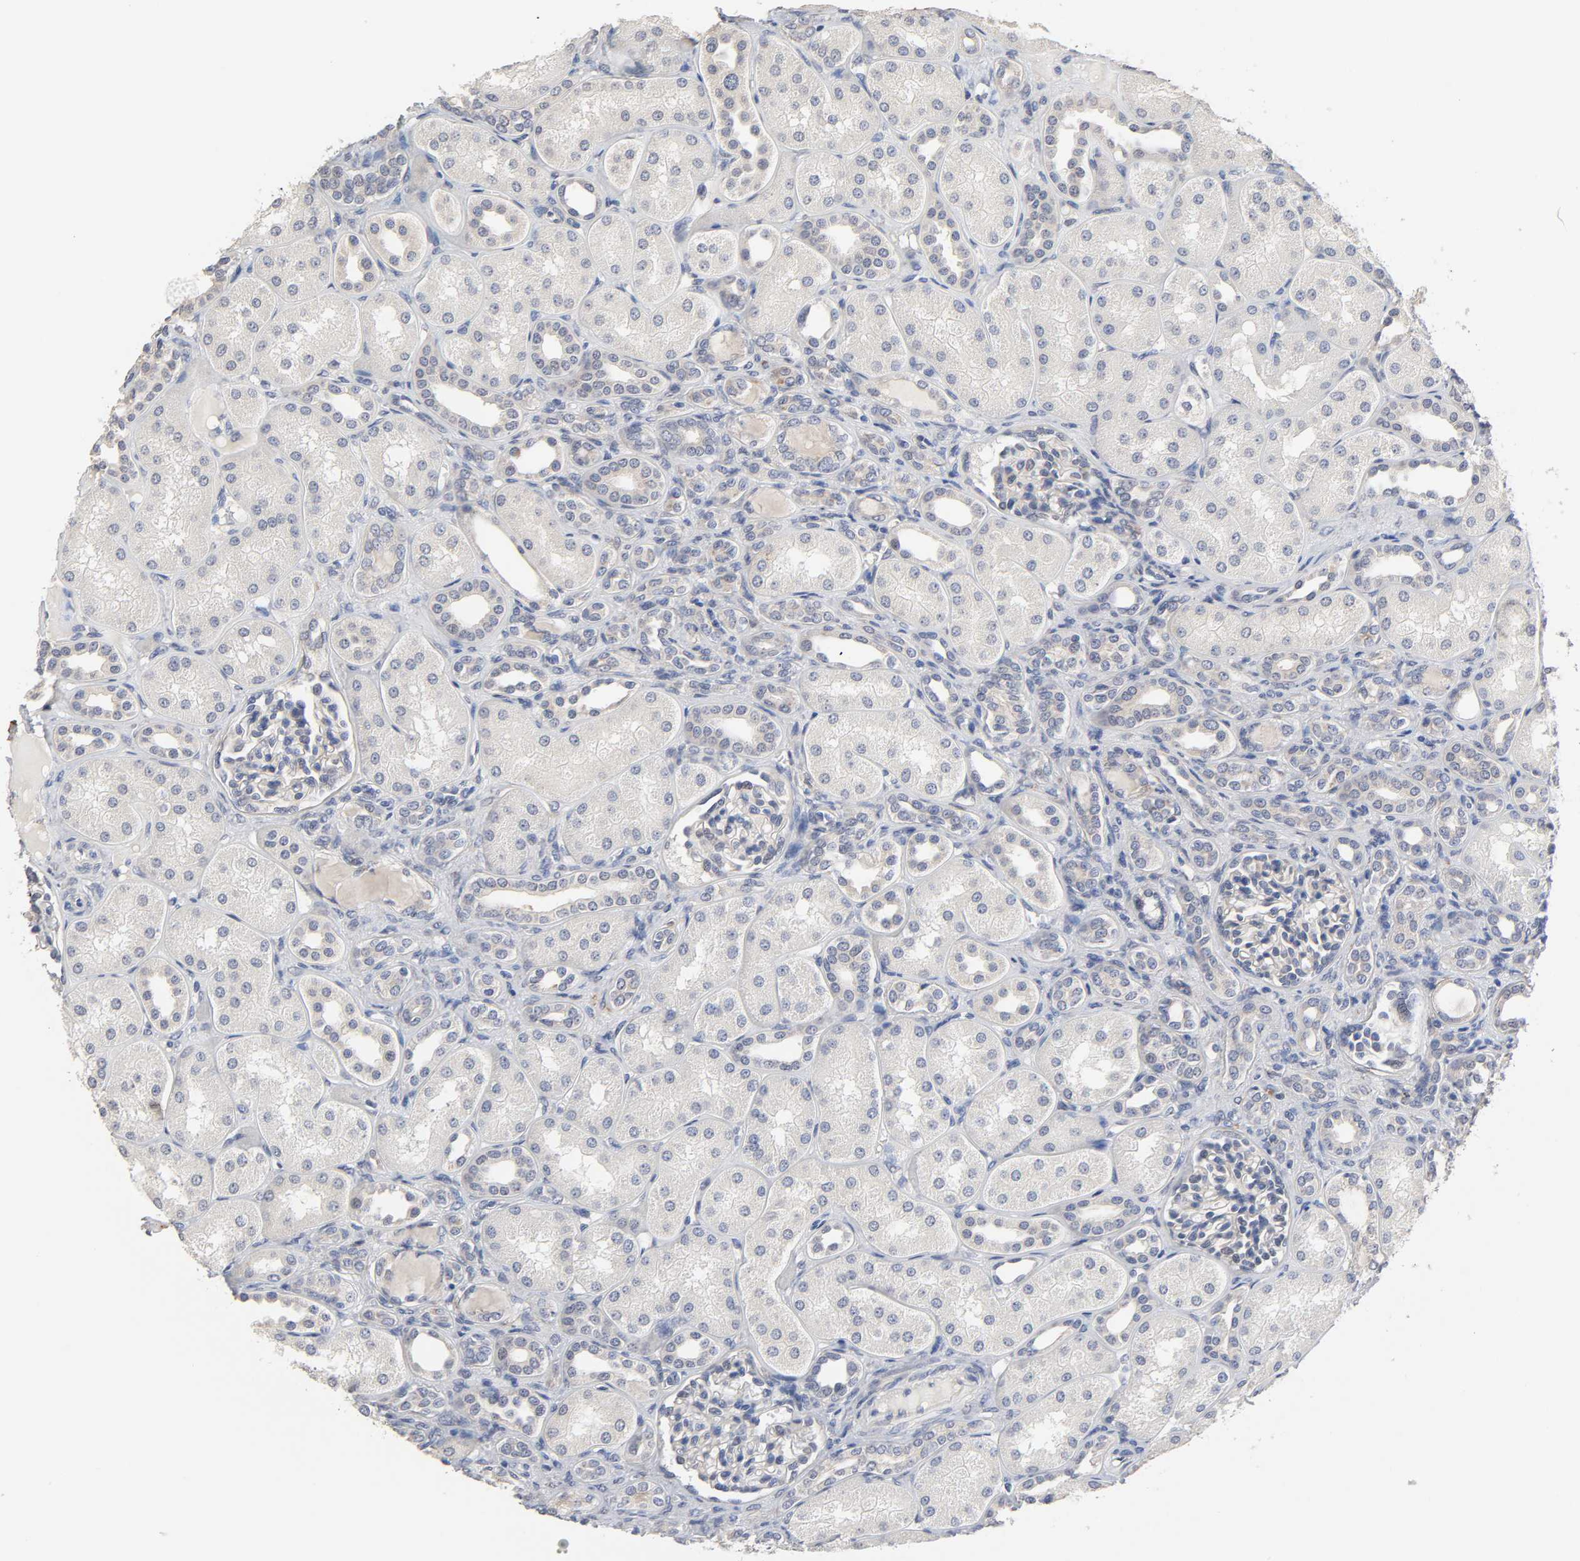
{"staining": {"intensity": "moderate", "quantity": "25%-75%", "location": "cytoplasmic/membranous"}, "tissue": "kidney", "cell_type": "Cells in glomeruli", "image_type": "normal", "snomed": [{"axis": "morphology", "description": "Normal tissue, NOS"}, {"axis": "topography", "description": "Kidney"}], "caption": "Cells in glomeruli demonstrate medium levels of moderate cytoplasmic/membranous staining in approximately 25%-75% of cells in benign human kidney.", "gene": "HDLBP", "patient": {"sex": "male", "age": 7}}